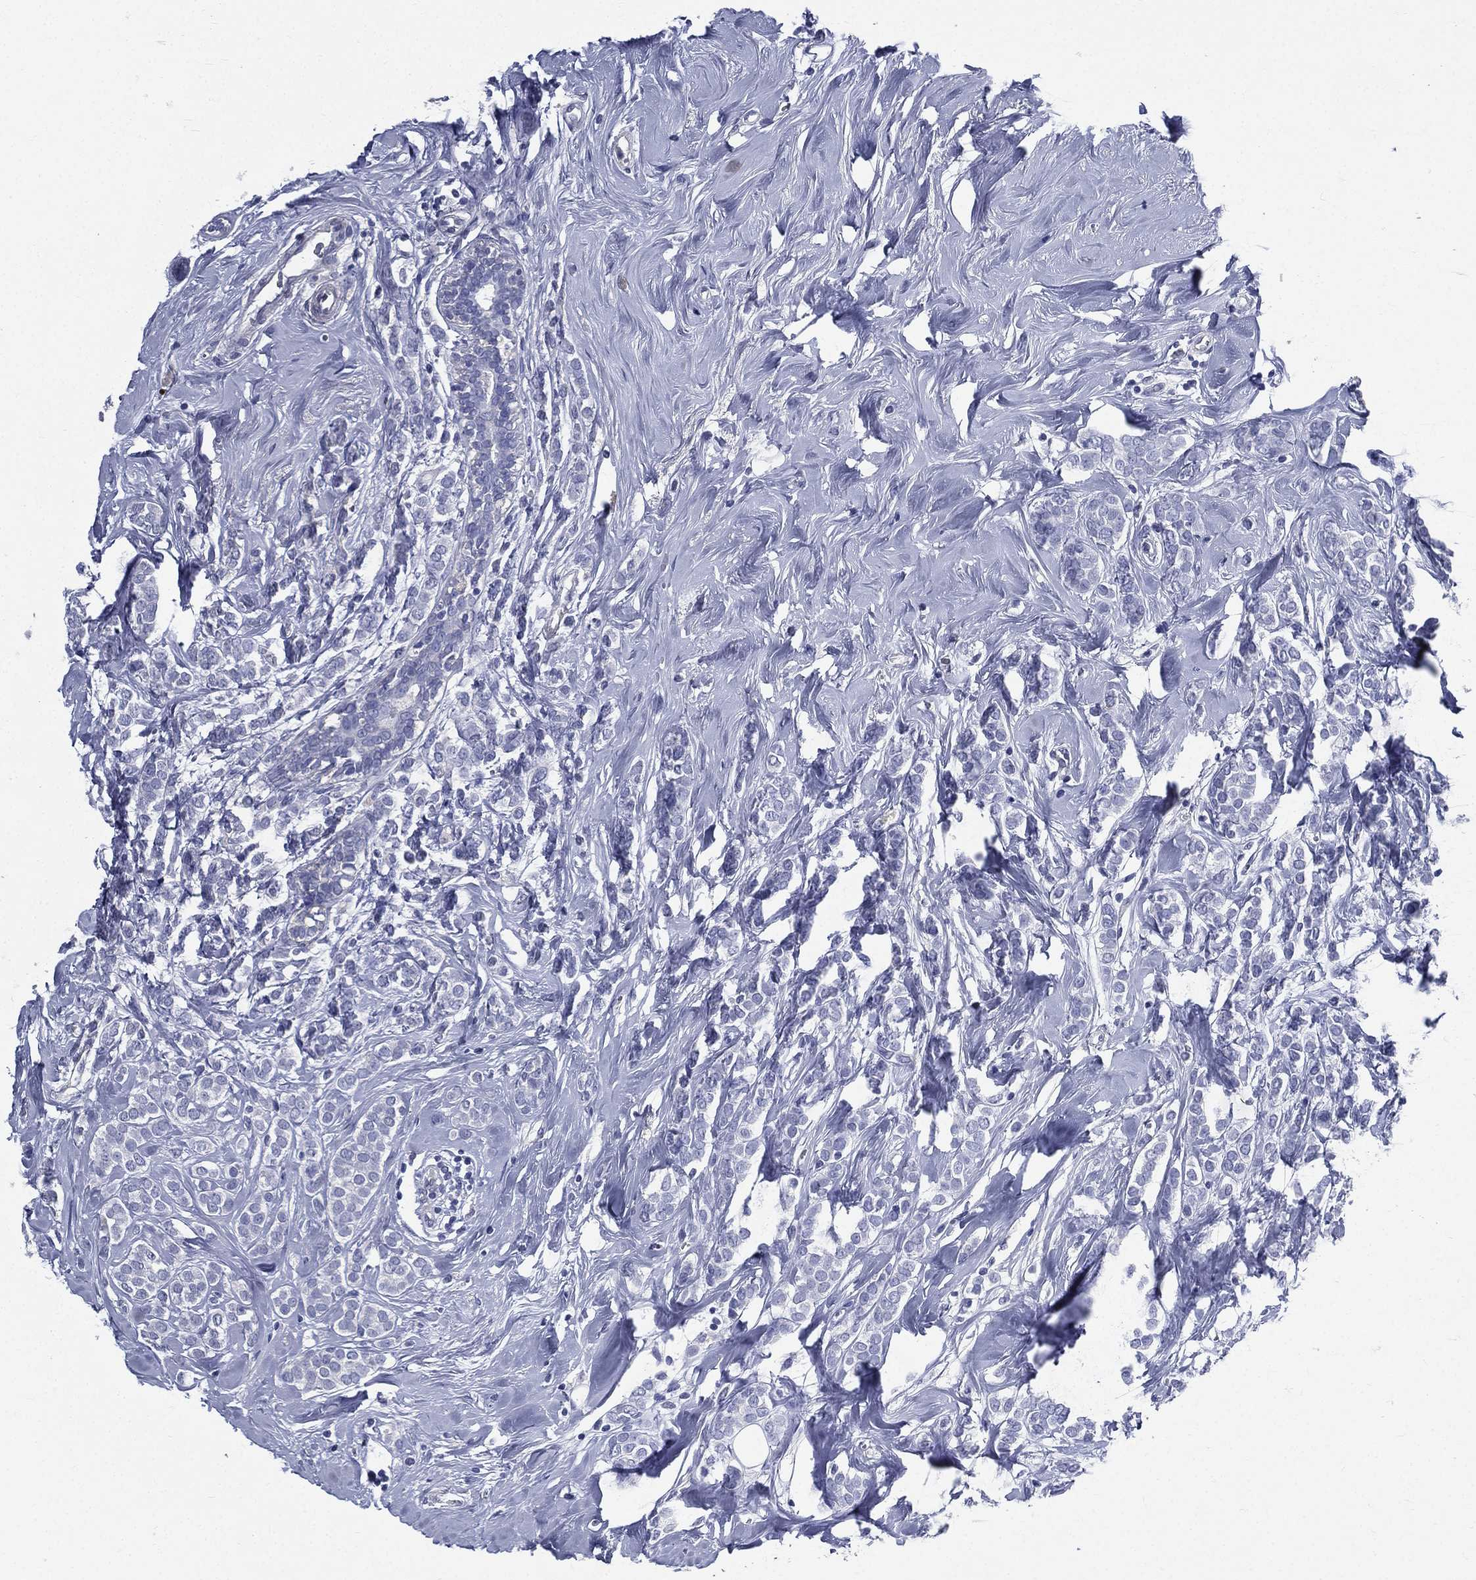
{"staining": {"intensity": "negative", "quantity": "none", "location": "none"}, "tissue": "breast cancer", "cell_type": "Tumor cells", "image_type": "cancer", "snomed": [{"axis": "morphology", "description": "Lobular carcinoma"}, {"axis": "topography", "description": "Breast"}], "caption": "IHC photomicrograph of neoplastic tissue: lobular carcinoma (breast) stained with DAB reveals no significant protein expression in tumor cells. The staining is performed using DAB brown chromogen with nuclei counter-stained in using hematoxylin.", "gene": "DPYS", "patient": {"sex": "female", "age": 49}}